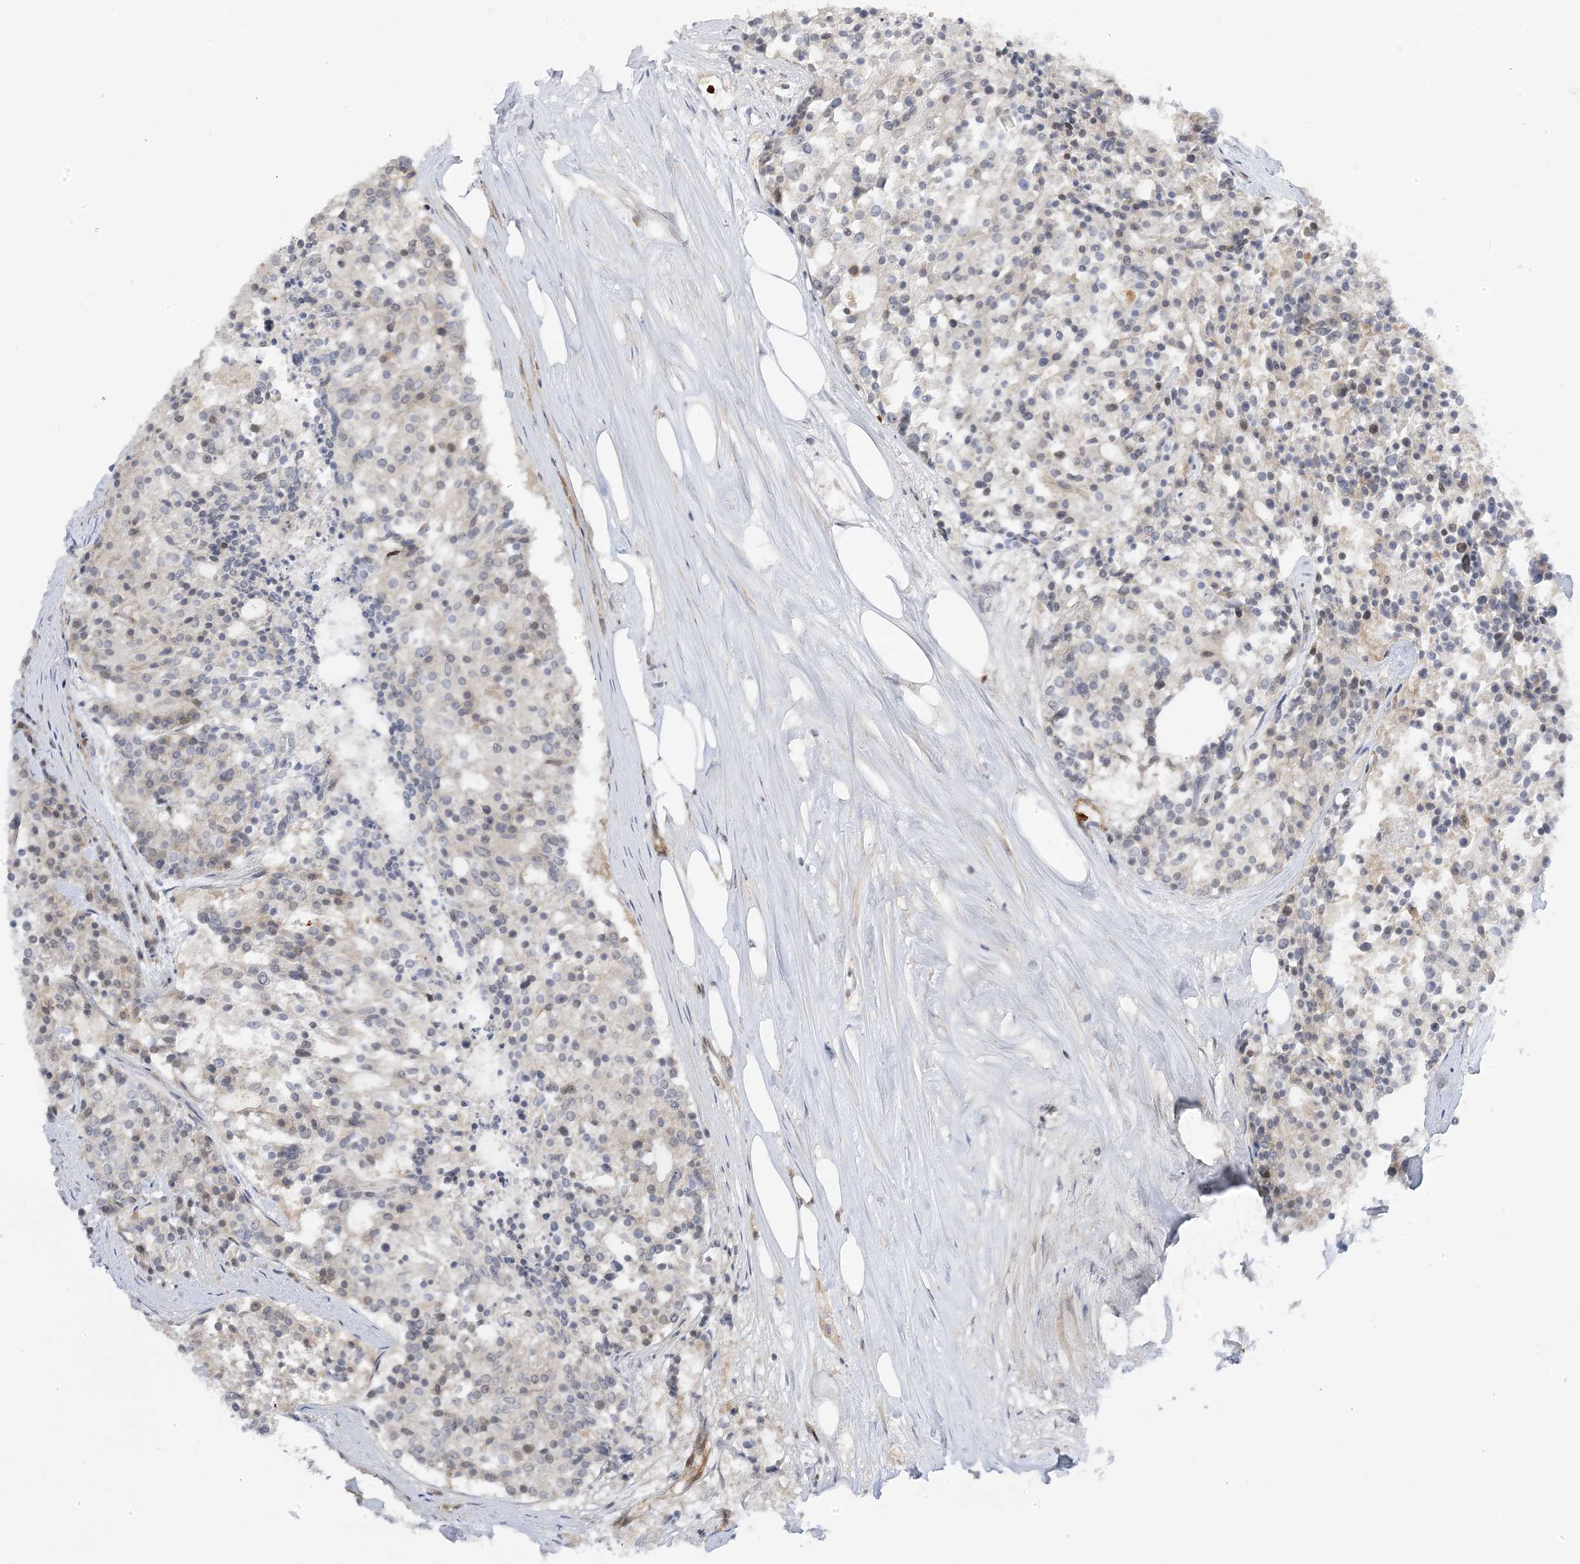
{"staining": {"intensity": "negative", "quantity": "none", "location": "none"}, "tissue": "carcinoid", "cell_type": "Tumor cells", "image_type": "cancer", "snomed": [{"axis": "morphology", "description": "Carcinoid, malignant, NOS"}, {"axis": "topography", "description": "Pancreas"}], "caption": "Histopathology image shows no significant protein expression in tumor cells of carcinoid (malignant).", "gene": "MAP7D3", "patient": {"sex": "female", "age": 54}}